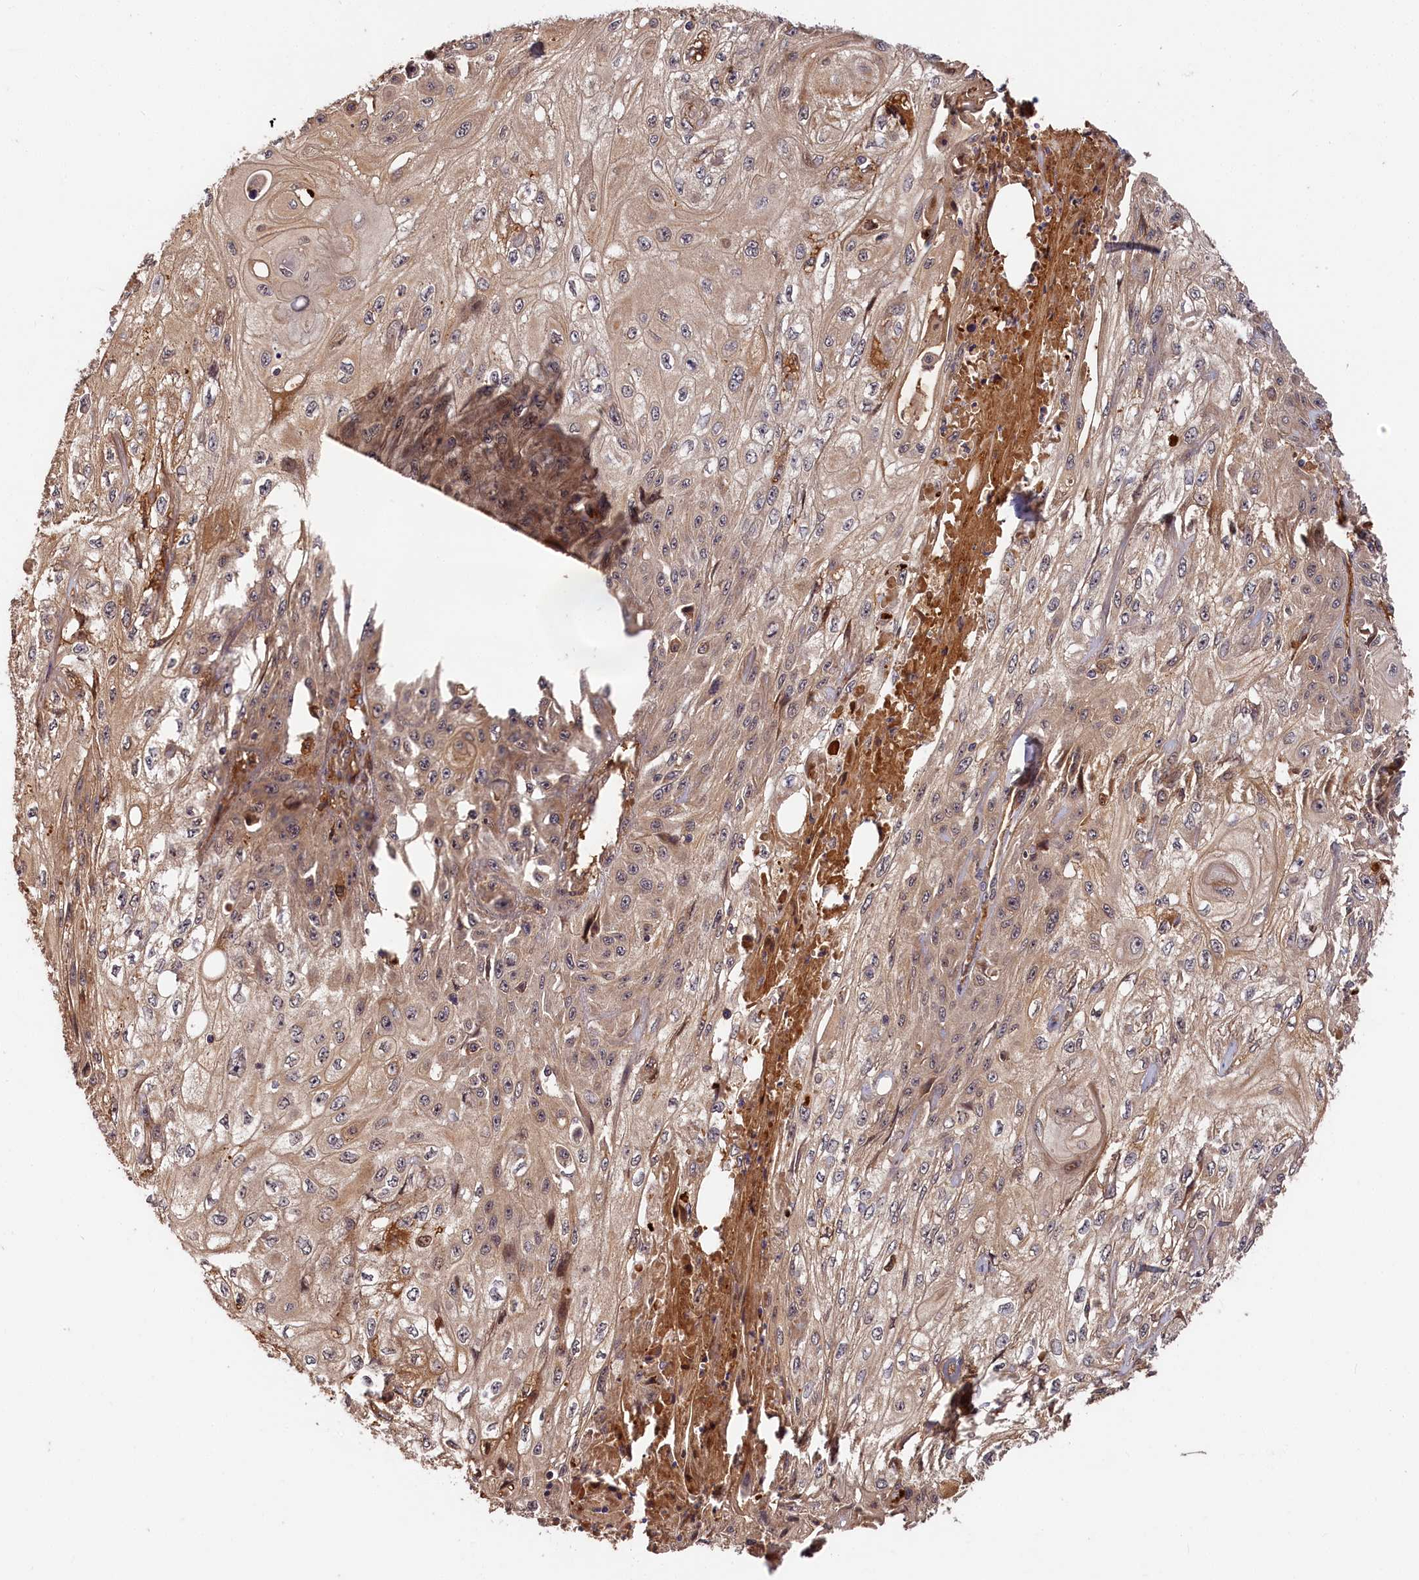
{"staining": {"intensity": "weak", "quantity": "25%-75%", "location": "cytoplasmic/membranous"}, "tissue": "skin cancer", "cell_type": "Tumor cells", "image_type": "cancer", "snomed": [{"axis": "morphology", "description": "Squamous cell carcinoma, NOS"}, {"axis": "morphology", "description": "Squamous cell carcinoma, metastatic, NOS"}, {"axis": "topography", "description": "Skin"}, {"axis": "topography", "description": "Lymph node"}], "caption": "Human skin cancer (metastatic squamous cell carcinoma) stained for a protein (brown) demonstrates weak cytoplasmic/membranous positive expression in approximately 25%-75% of tumor cells.", "gene": "ITIH1", "patient": {"sex": "male", "age": 75}}